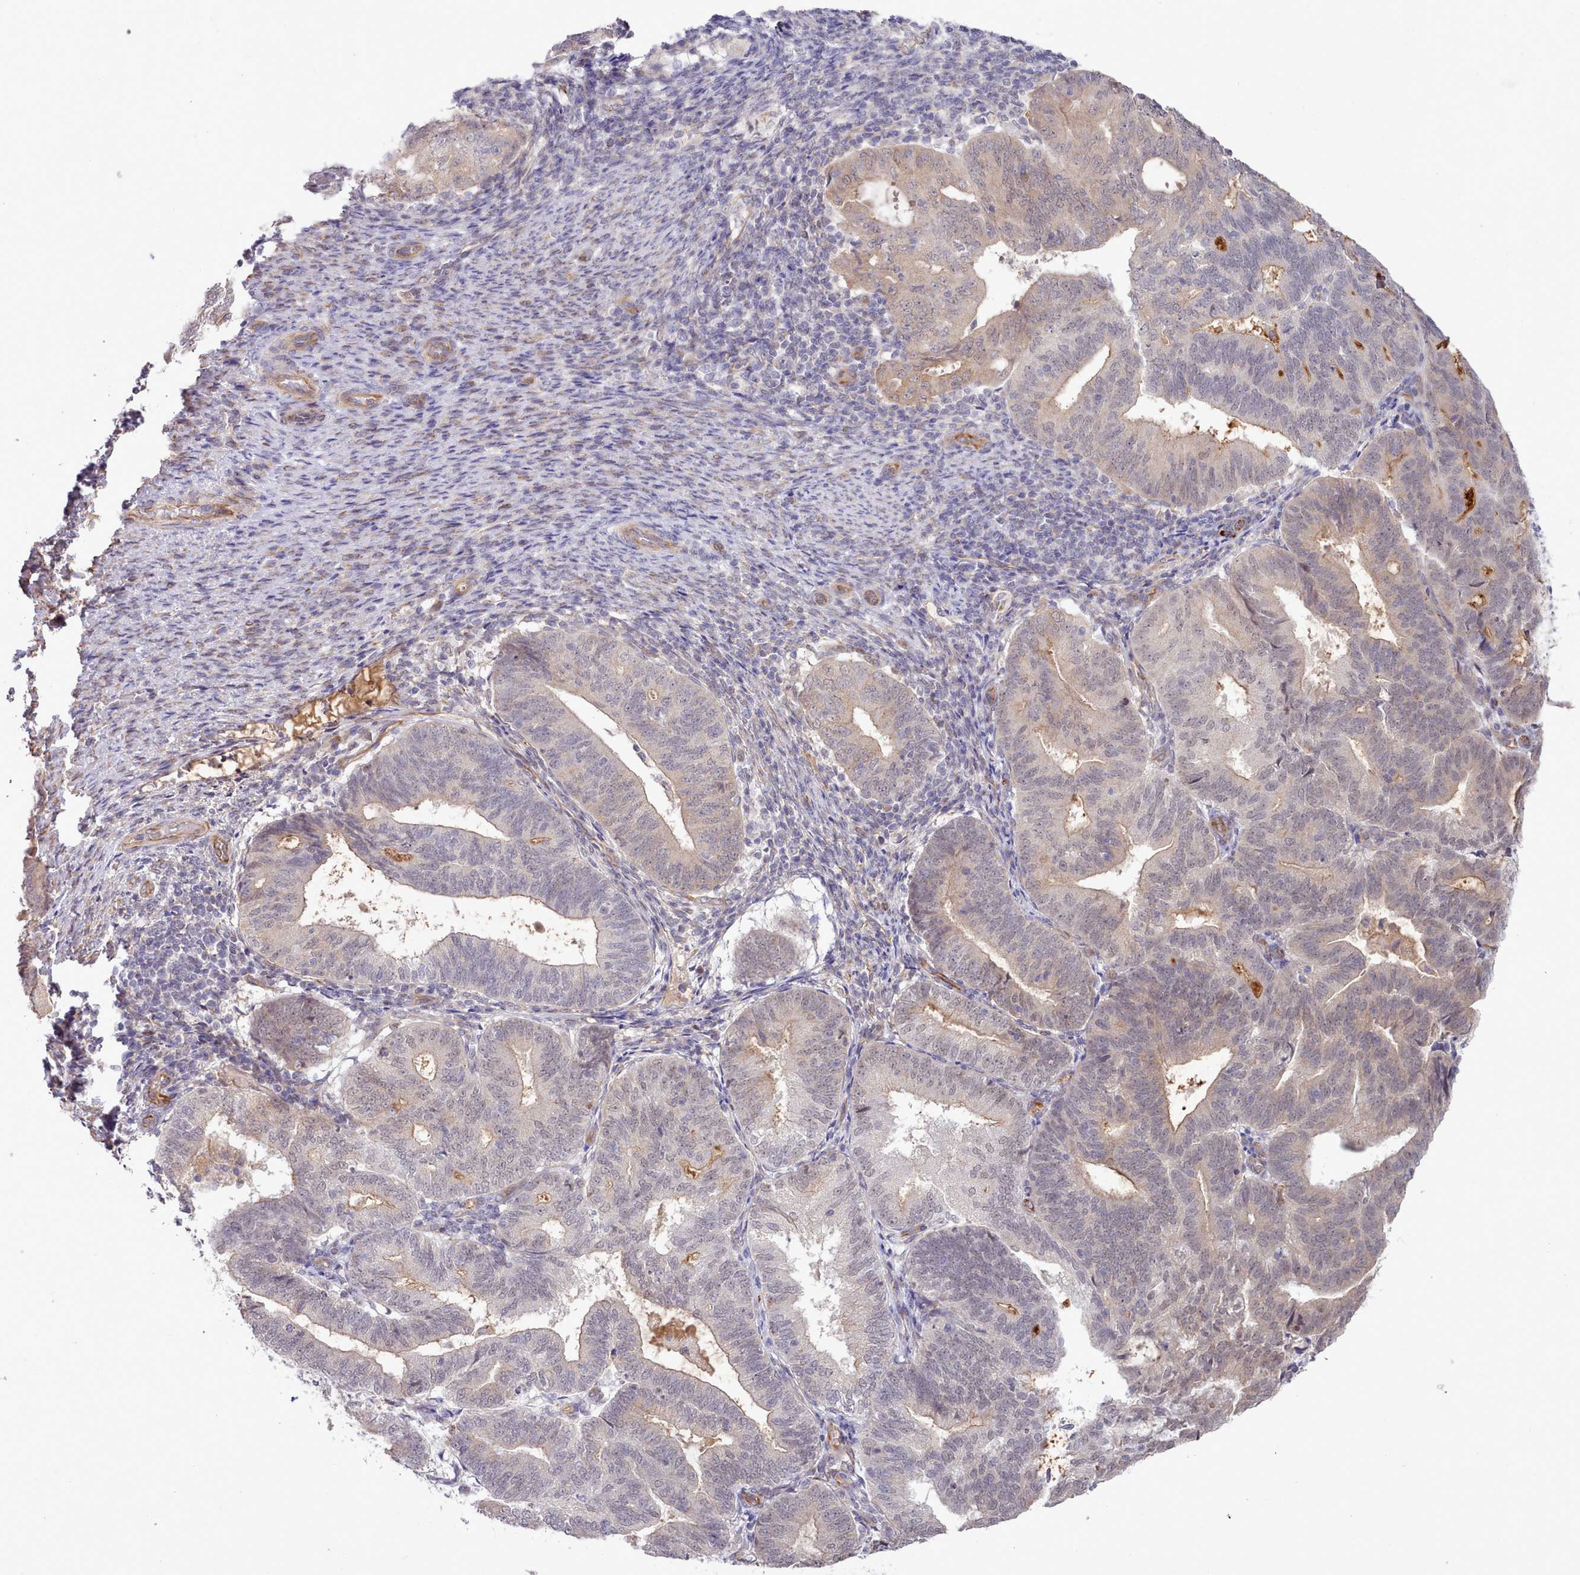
{"staining": {"intensity": "weak", "quantity": "25%-75%", "location": "cytoplasmic/membranous,nuclear"}, "tissue": "endometrial cancer", "cell_type": "Tumor cells", "image_type": "cancer", "snomed": [{"axis": "morphology", "description": "Adenocarcinoma, NOS"}, {"axis": "topography", "description": "Endometrium"}], "caption": "Protein staining by immunohistochemistry exhibits weak cytoplasmic/membranous and nuclear expression in about 25%-75% of tumor cells in adenocarcinoma (endometrial).", "gene": "ZC3H13", "patient": {"sex": "female", "age": 70}}